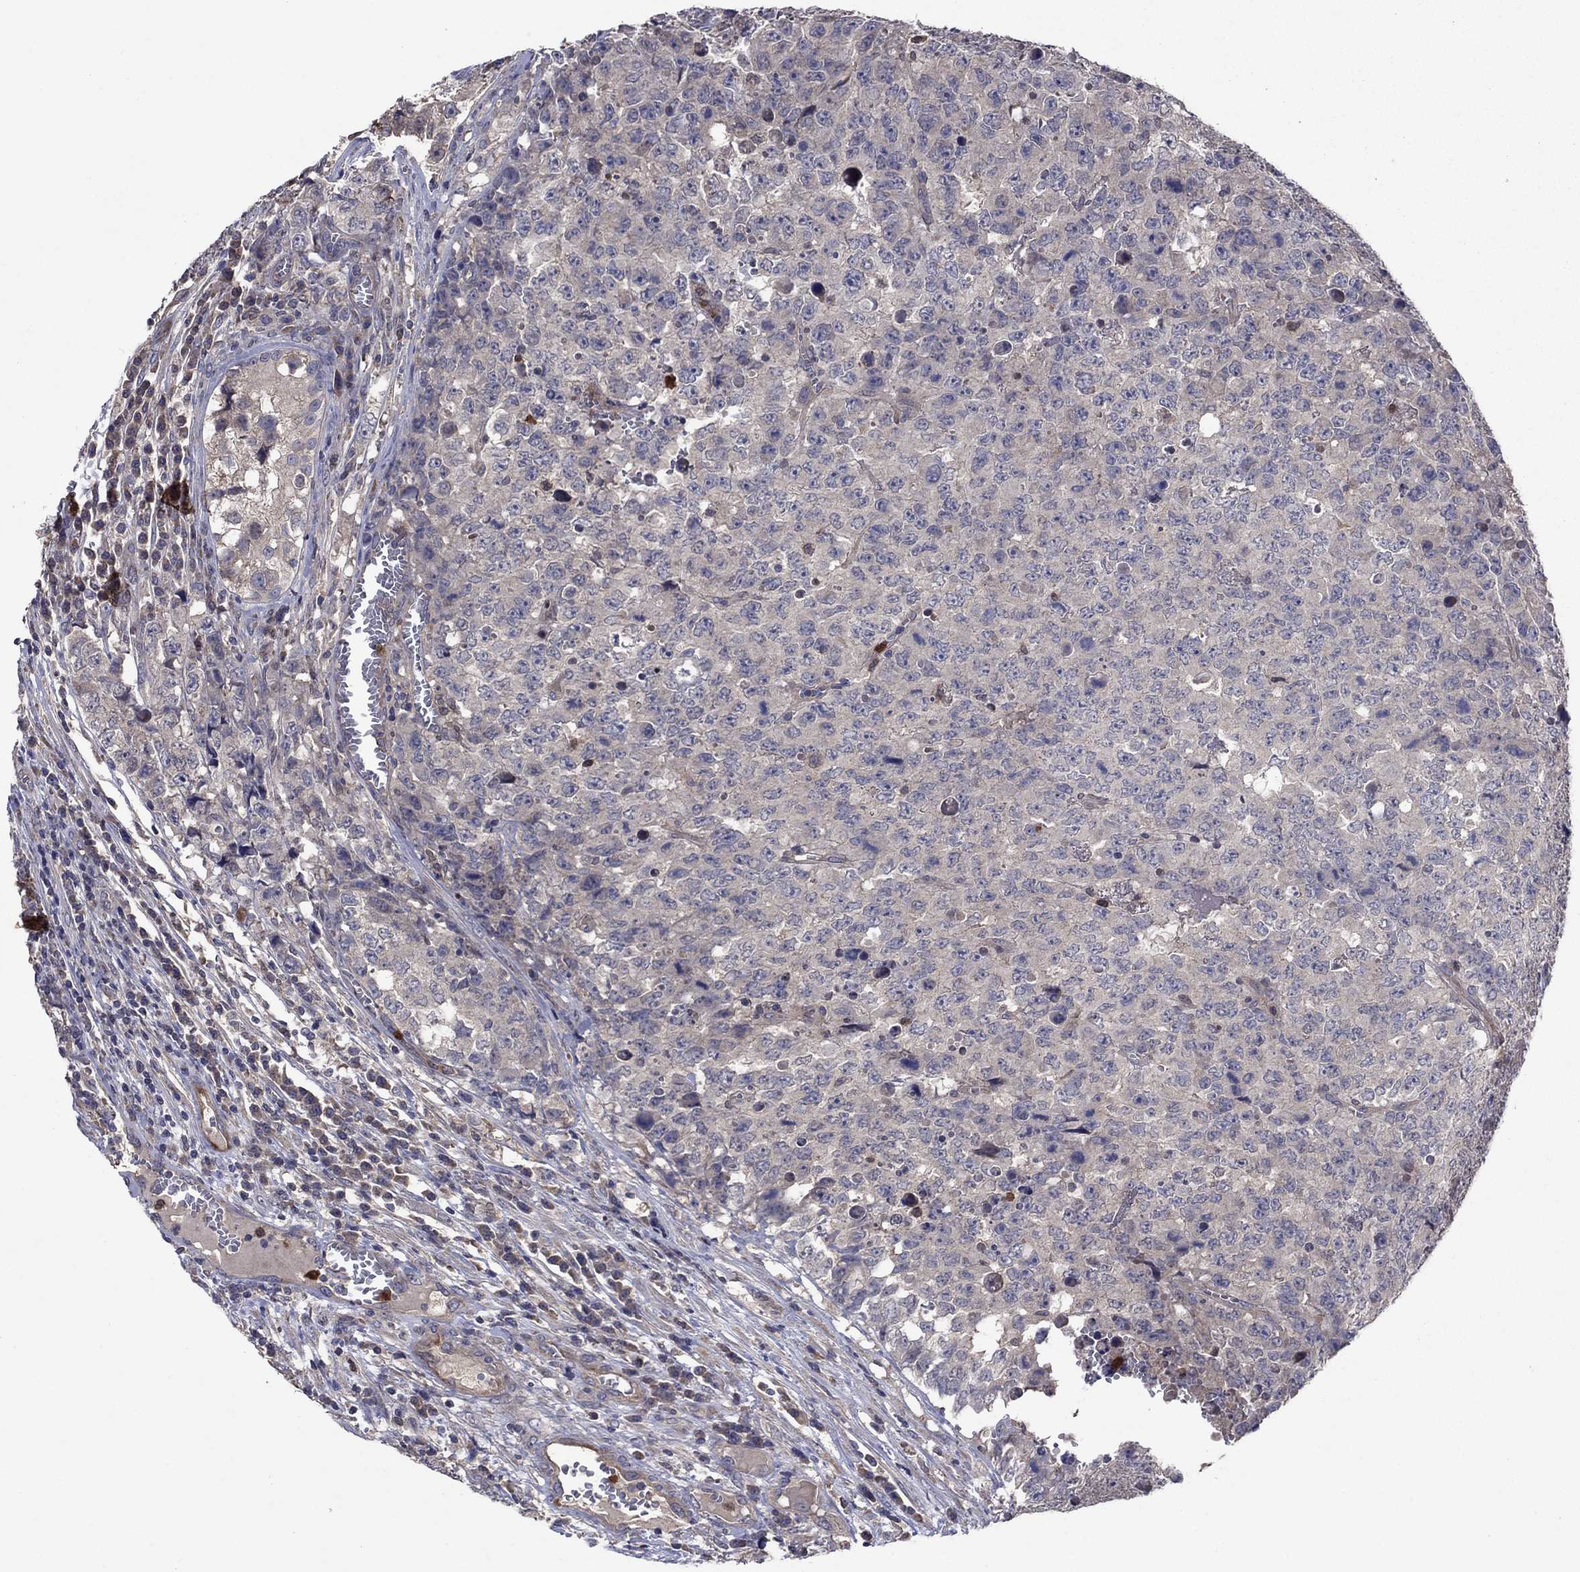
{"staining": {"intensity": "negative", "quantity": "none", "location": "none"}, "tissue": "testis cancer", "cell_type": "Tumor cells", "image_type": "cancer", "snomed": [{"axis": "morphology", "description": "Carcinoma, Embryonal, NOS"}, {"axis": "topography", "description": "Testis"}], "caption": "This image is of embryonal carcinoma (testis) stained with immunohistochemistry to label a protein in brown with the nuclei are counter-stained blue. There is no staining in tumor cells.", "gene": "MSRB1", "patient": {"sex": "male", "age": 23}}